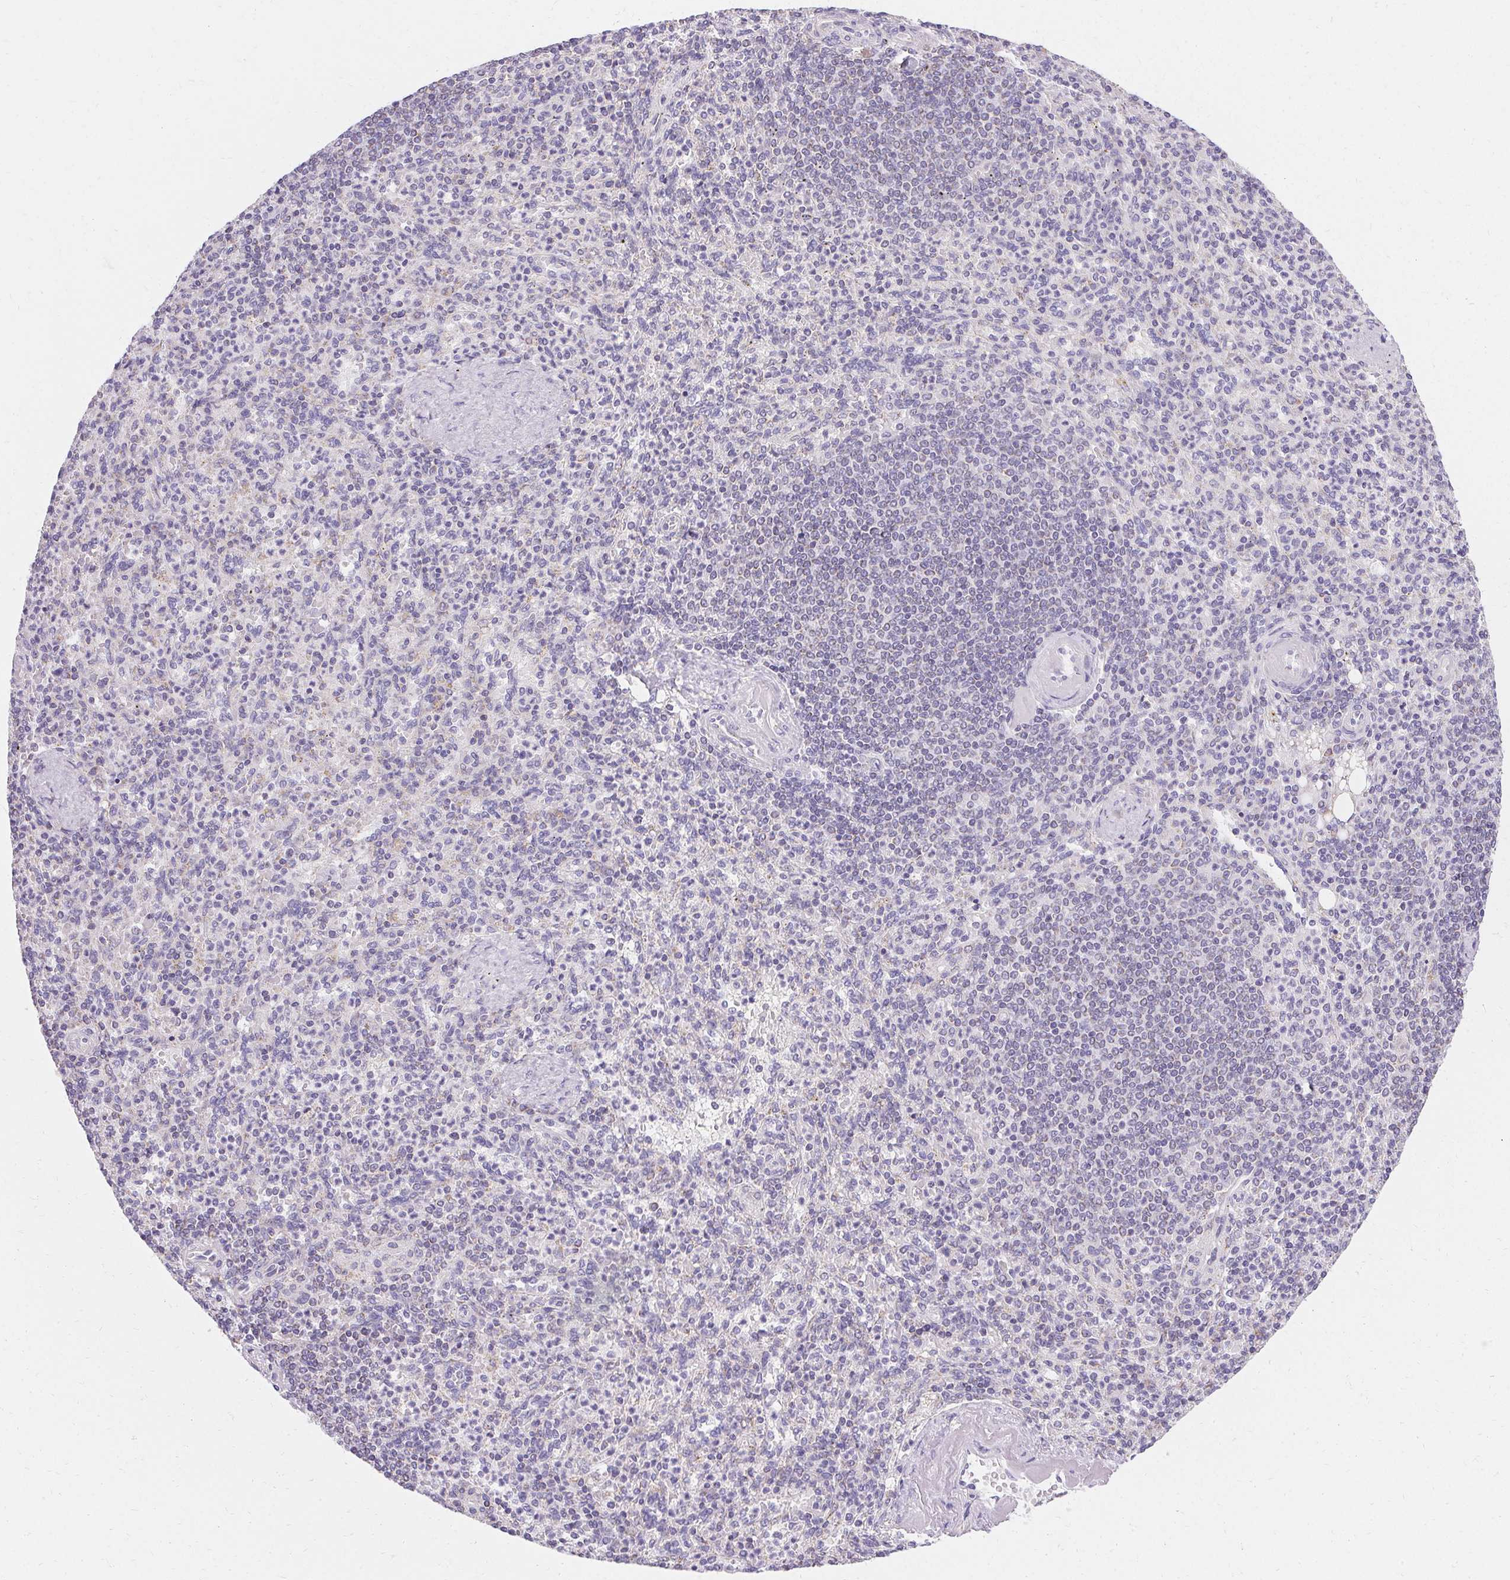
{"staining": {"intensity": "negative", "quantity": "none", "location": "none"}, "tissue": "spleen", "cell_type": "Cells in red pulp", "image_type": "normal", "snomed": [{"axis": "morphology", "description": "Normal tissue, NOS"}, {"axis": "topography", "description": "Spleen"}], "caption": "Photomicrograph shows no significant protein positivity in cells in red pulp of benign spleen. Brightfield microscopy of IHC stained with DAB (3,3'-diaminobenzidine) (brown) and hematoxylin (blue), captured at high magnification.", "gene": "ASGR2", "patient": {"sex": "female", "age": 74}}